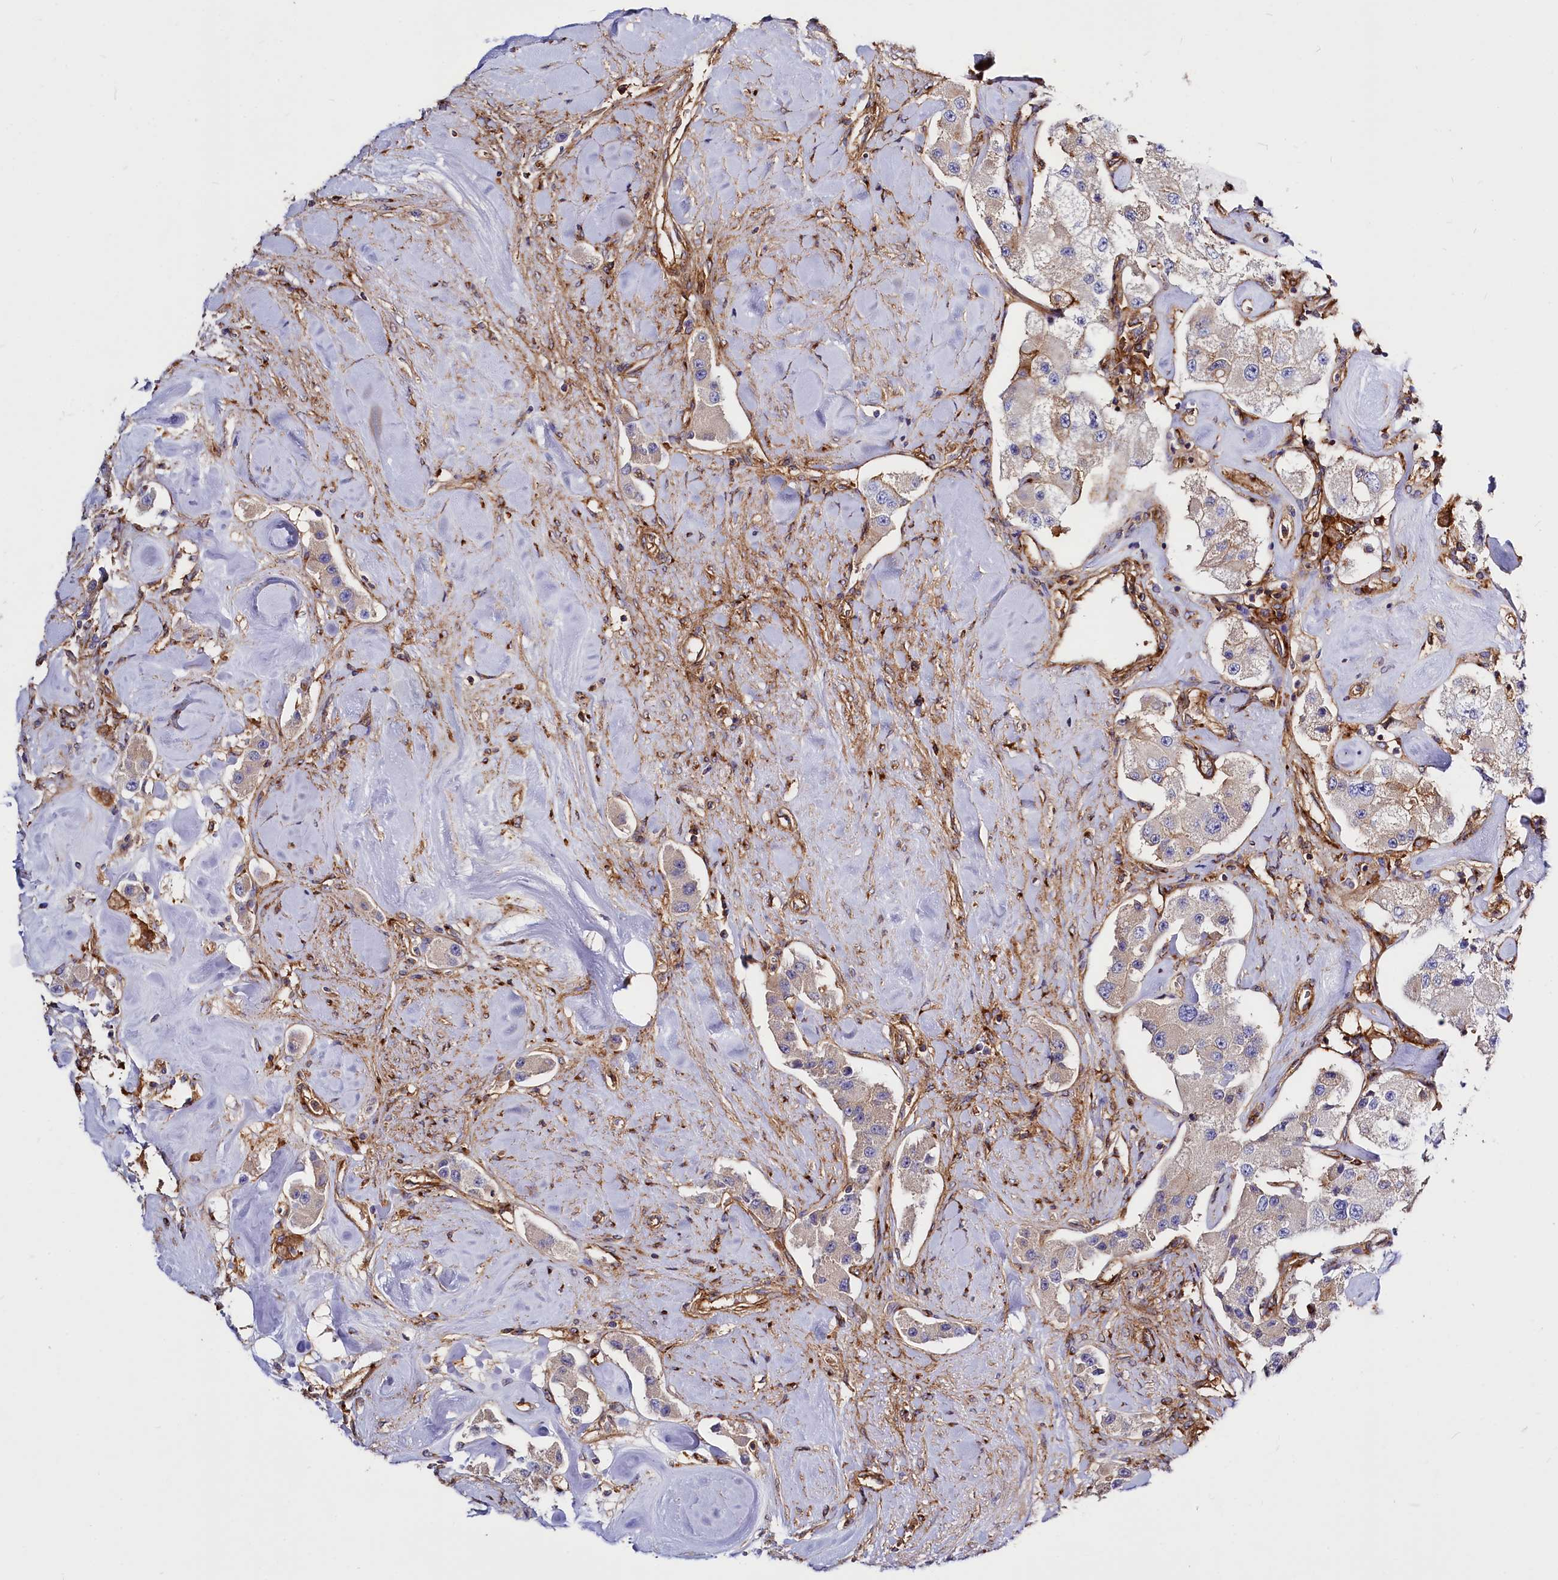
{"staining": {"intensity": "negative", "quantity": "none", "location": "none"}, "tissue": "carcinoid", "cell_type": "Tumor cells", "image_type": "cancer", "snomed": [{"axis": "morphology", "description": "Carcinoid, malignant, NOS"}, {"axis": "topography", "description": "Pancreas"}], "caption": "Tumor cells show no significant protein staining in carcinoid.", "gene": "ANO6", "patient": {"sex": "male", "age": 41}}